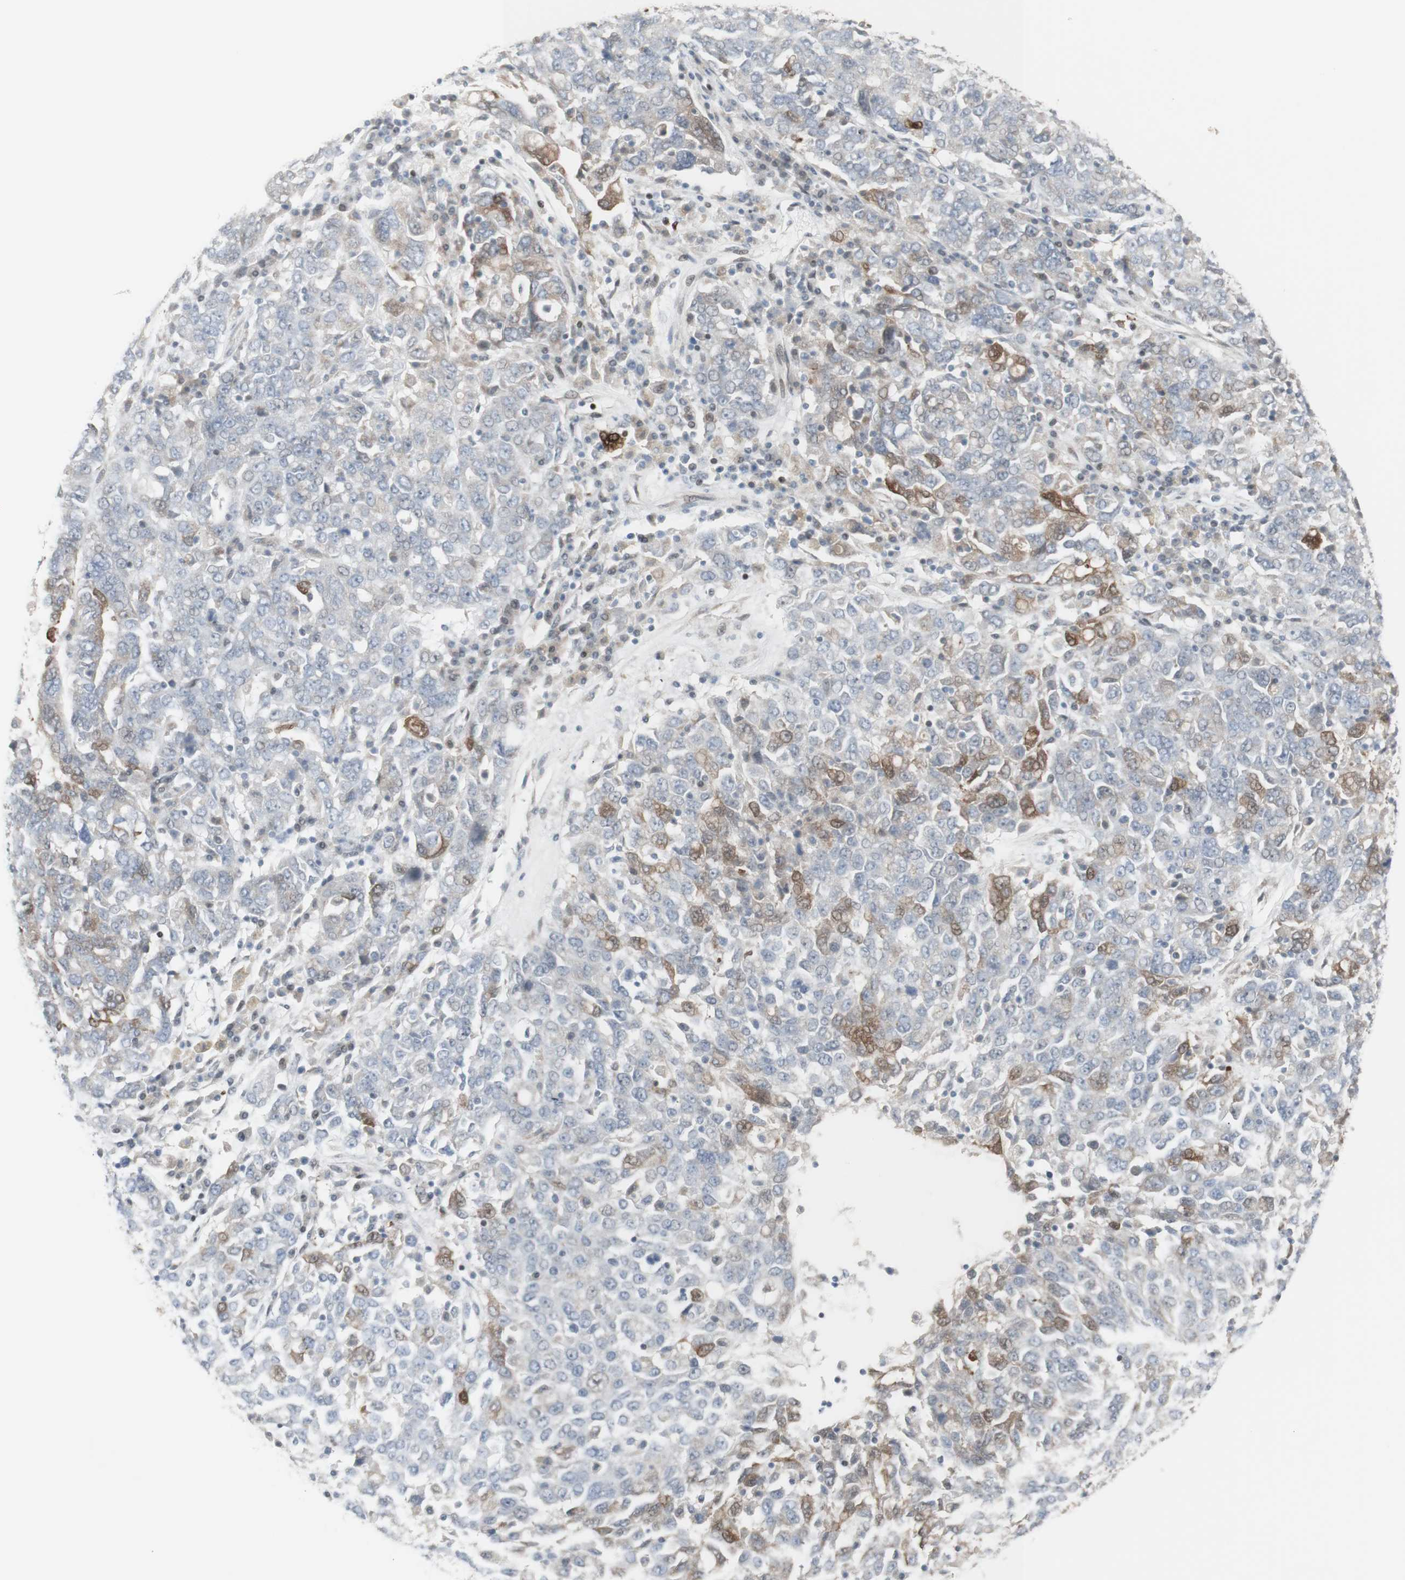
{"staining": {"intensity": "moderate", "quantity": "<25%", "location": "cytoplasmic/membranous"}, "tissue": "ovarian cancer", "cell_type": "Tumor cells", "image_type": "cancer", "snomed": [{"axis": "morphology", "description": "Carcinoma, endometroid"}, {"axis": "topography", "description": "Ovary"}], "caption": "Endometroid carcinoma (ovarian) stained for a protein displays moderate cytoplasmic/membranous positivity in tumor cells.", "gene": "C1orf116", "patient": {"sex": "female", "age": 62}}